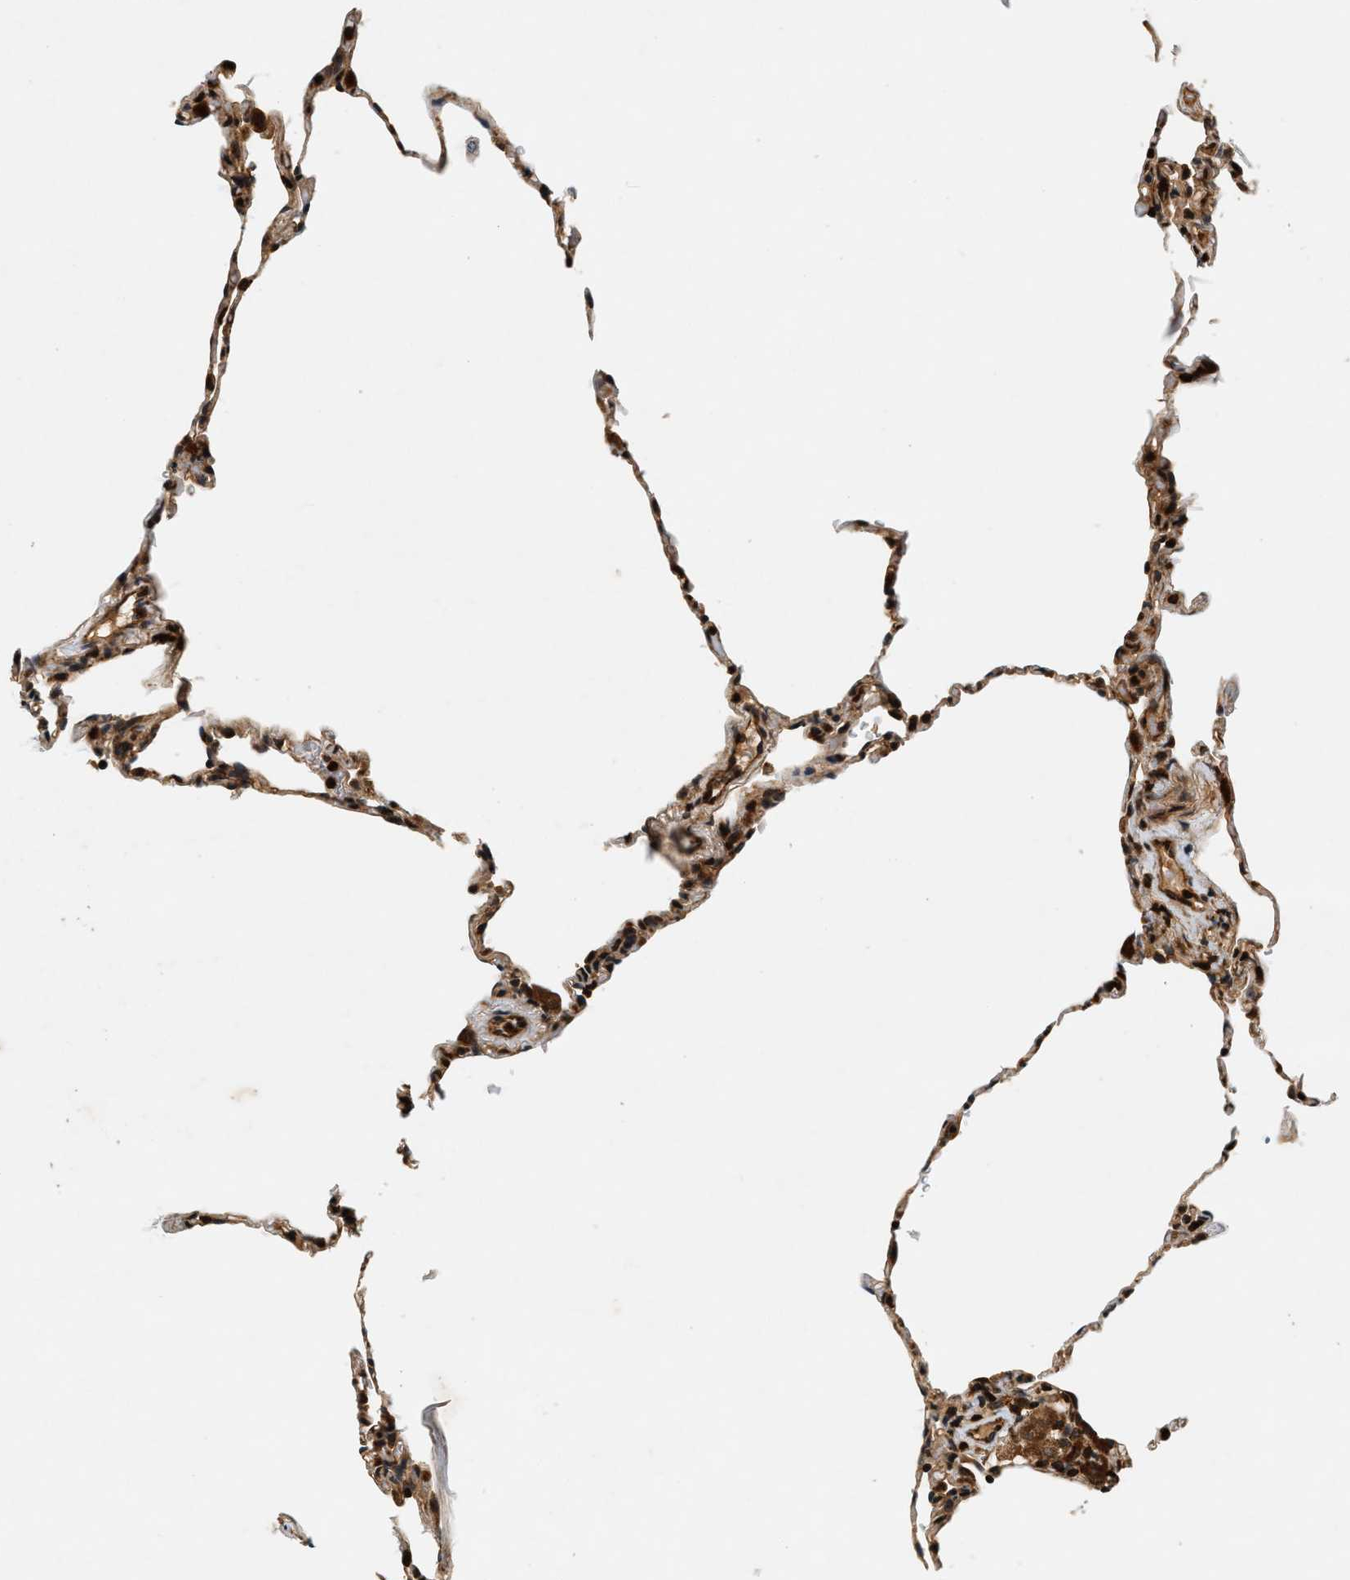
{"staining": {"intensity": "moderate", "quantity": "25%-75%", "location": "cytoplasmic/membranous"}, "tissue": "lung", "cell_type": "Alveolar cells", "image_type": "normal", "snomed": [{"axis": "morphology", "description": "Normal tissue, NOS"}, {"axis": "topography", "description": "Lung"}], "caption": "Human lung stained for a protein (brown) demonstrates moderate cytoplasmic/membranous positive expression in approximately 25%-75% of alveolar cells.", "gene": "SAMD9", "patient": {"sex": "male", "age": 59}}